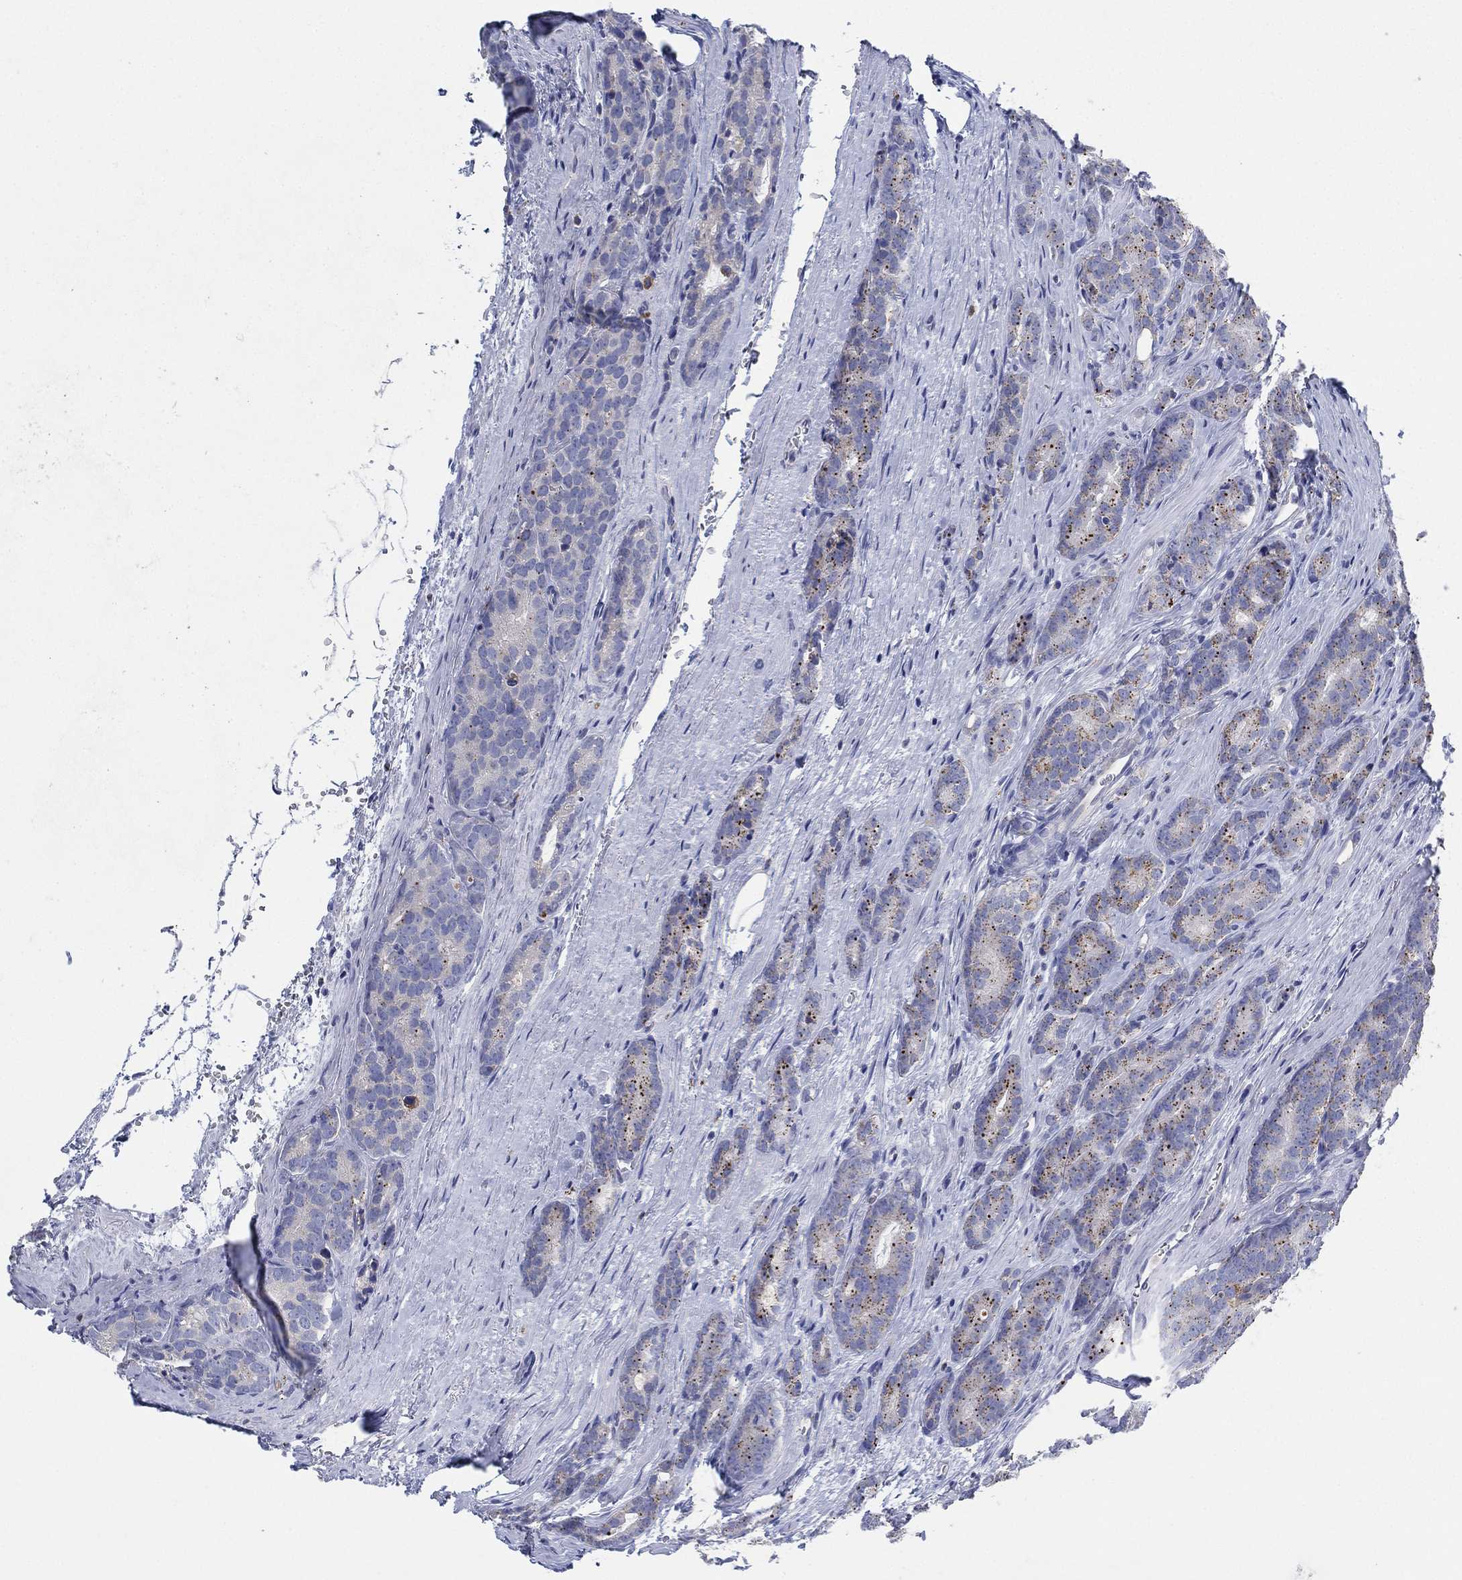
{"staining": {"intensity": "weak", "quantity": "25%-75%", "location": "cytoplasmic/membranous"}, "tissue": "prostate cancer", "cell_type": "Tumor cells", "image_type": "cancer", "snomed": [{"axis": "morphology", "description": "Adenocarcinoma, NOS"}, {"axis": "topography", "description": "Prostate"}], "caption": "This is a micrograph of immunohistochemistry (IHC) staining of prostate cancer (adenocarcinoma), which shows weak expression in the cytoplasmic/membranous of tumor cells.", "gene": "GALNS", "patient": {"sex": "male", "age": 71}}